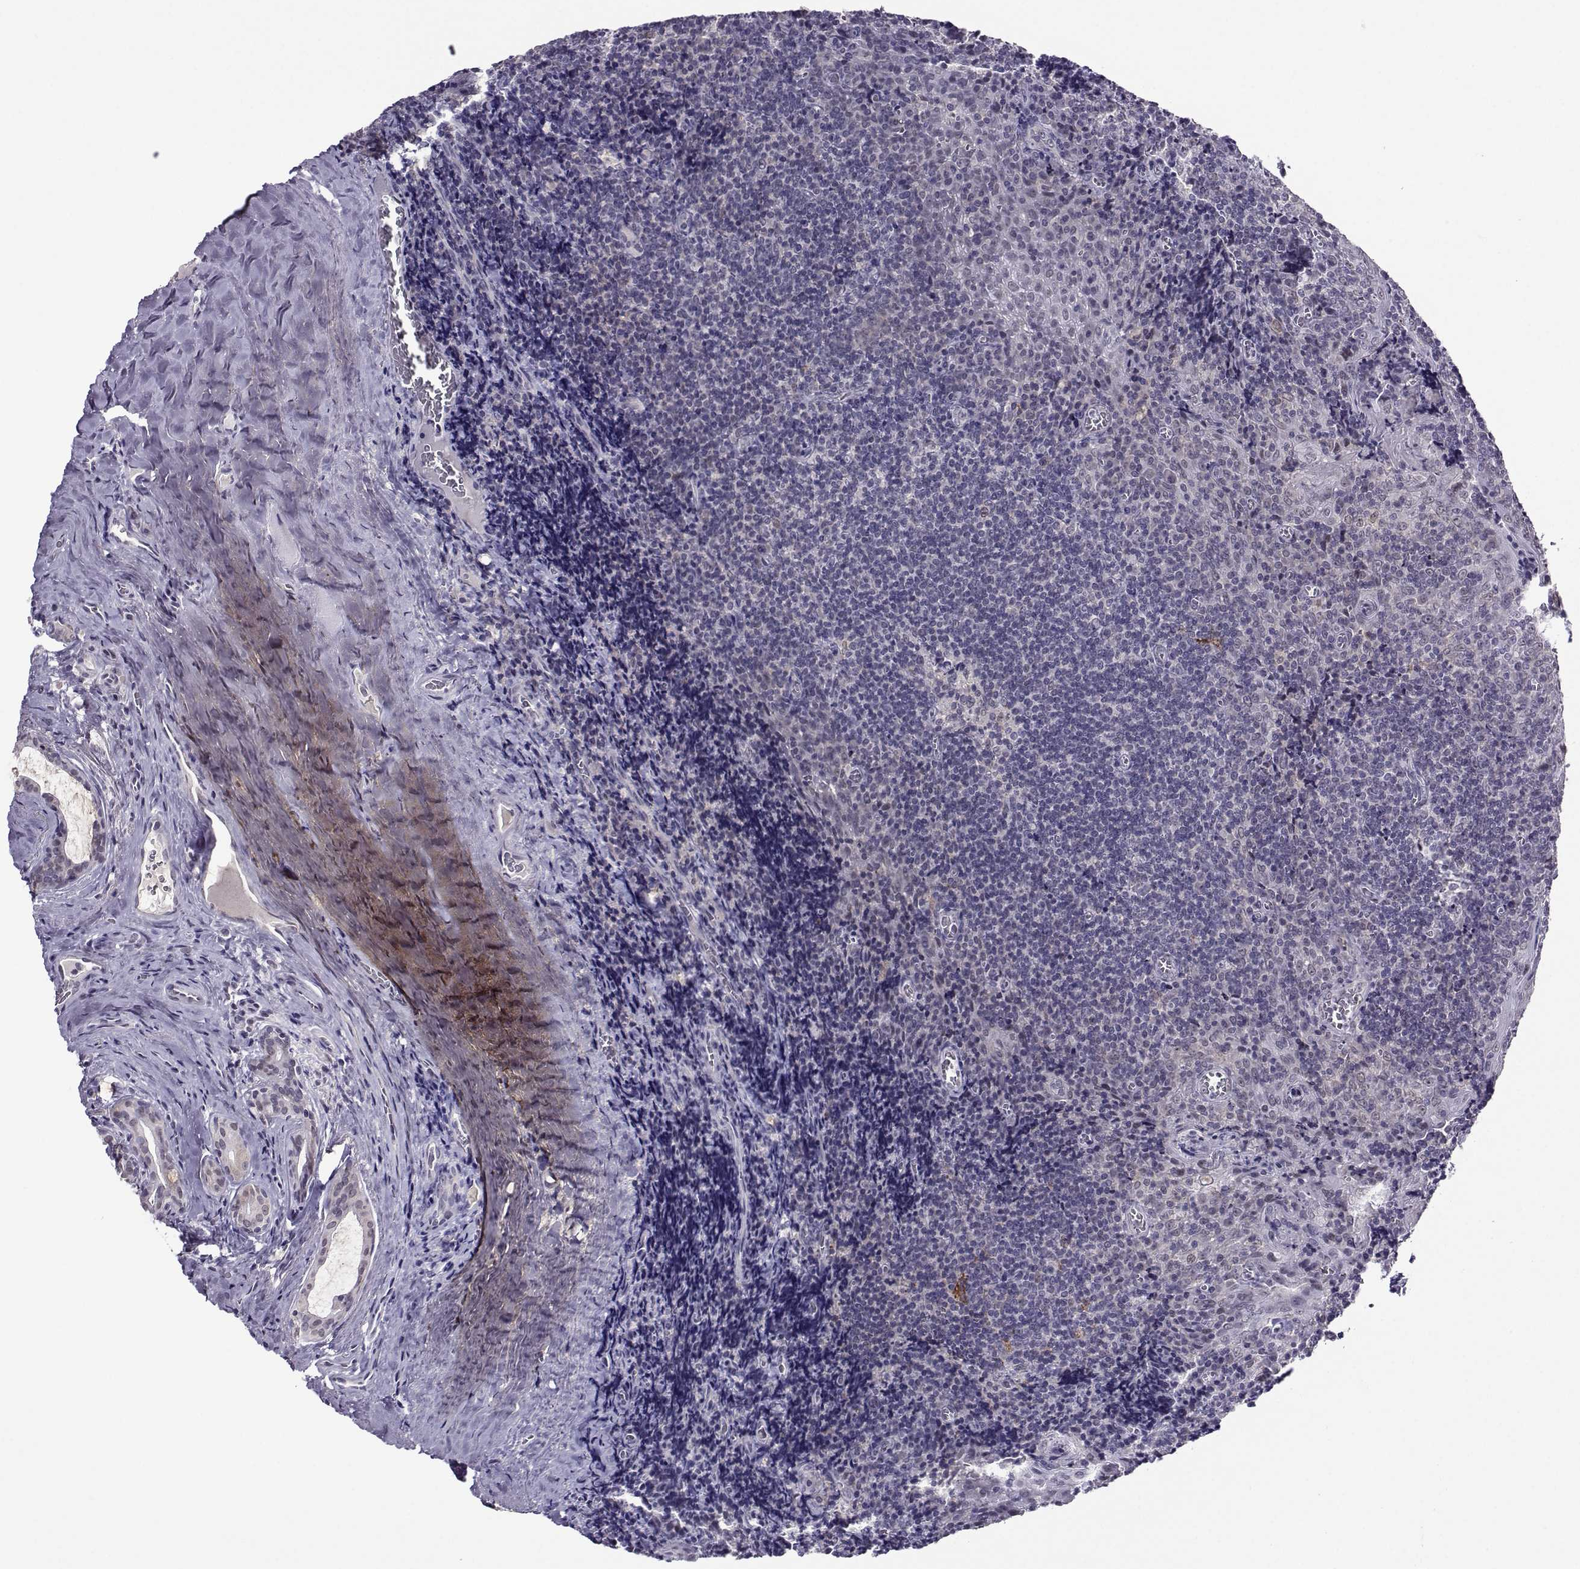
{"staining": {"intensity": "moderate", "quantity": "<25%", "location": "cytoplasmic/membranous"}, "tissue": "tonsil", "cell_type": "Germinal center cells", "image_type": "normal", "snomed": [{"axis": "morphology", "description": "Normal tissue, NOS"}, {"axis": "morphology", "description": "Inflammation, NOS"}, {"axis": "topography", "description": "Tonsil"}], "caption": "A low amount of moderate cytoplasmic/membranous expression is appreciated in approximately <25% of germinal center cells in unremarkable tonsil. (Brightfield microscopy of DAB IHC at high magnification).", "gene": "DDX20", "patient": {"sex": "female", "age": 31}}